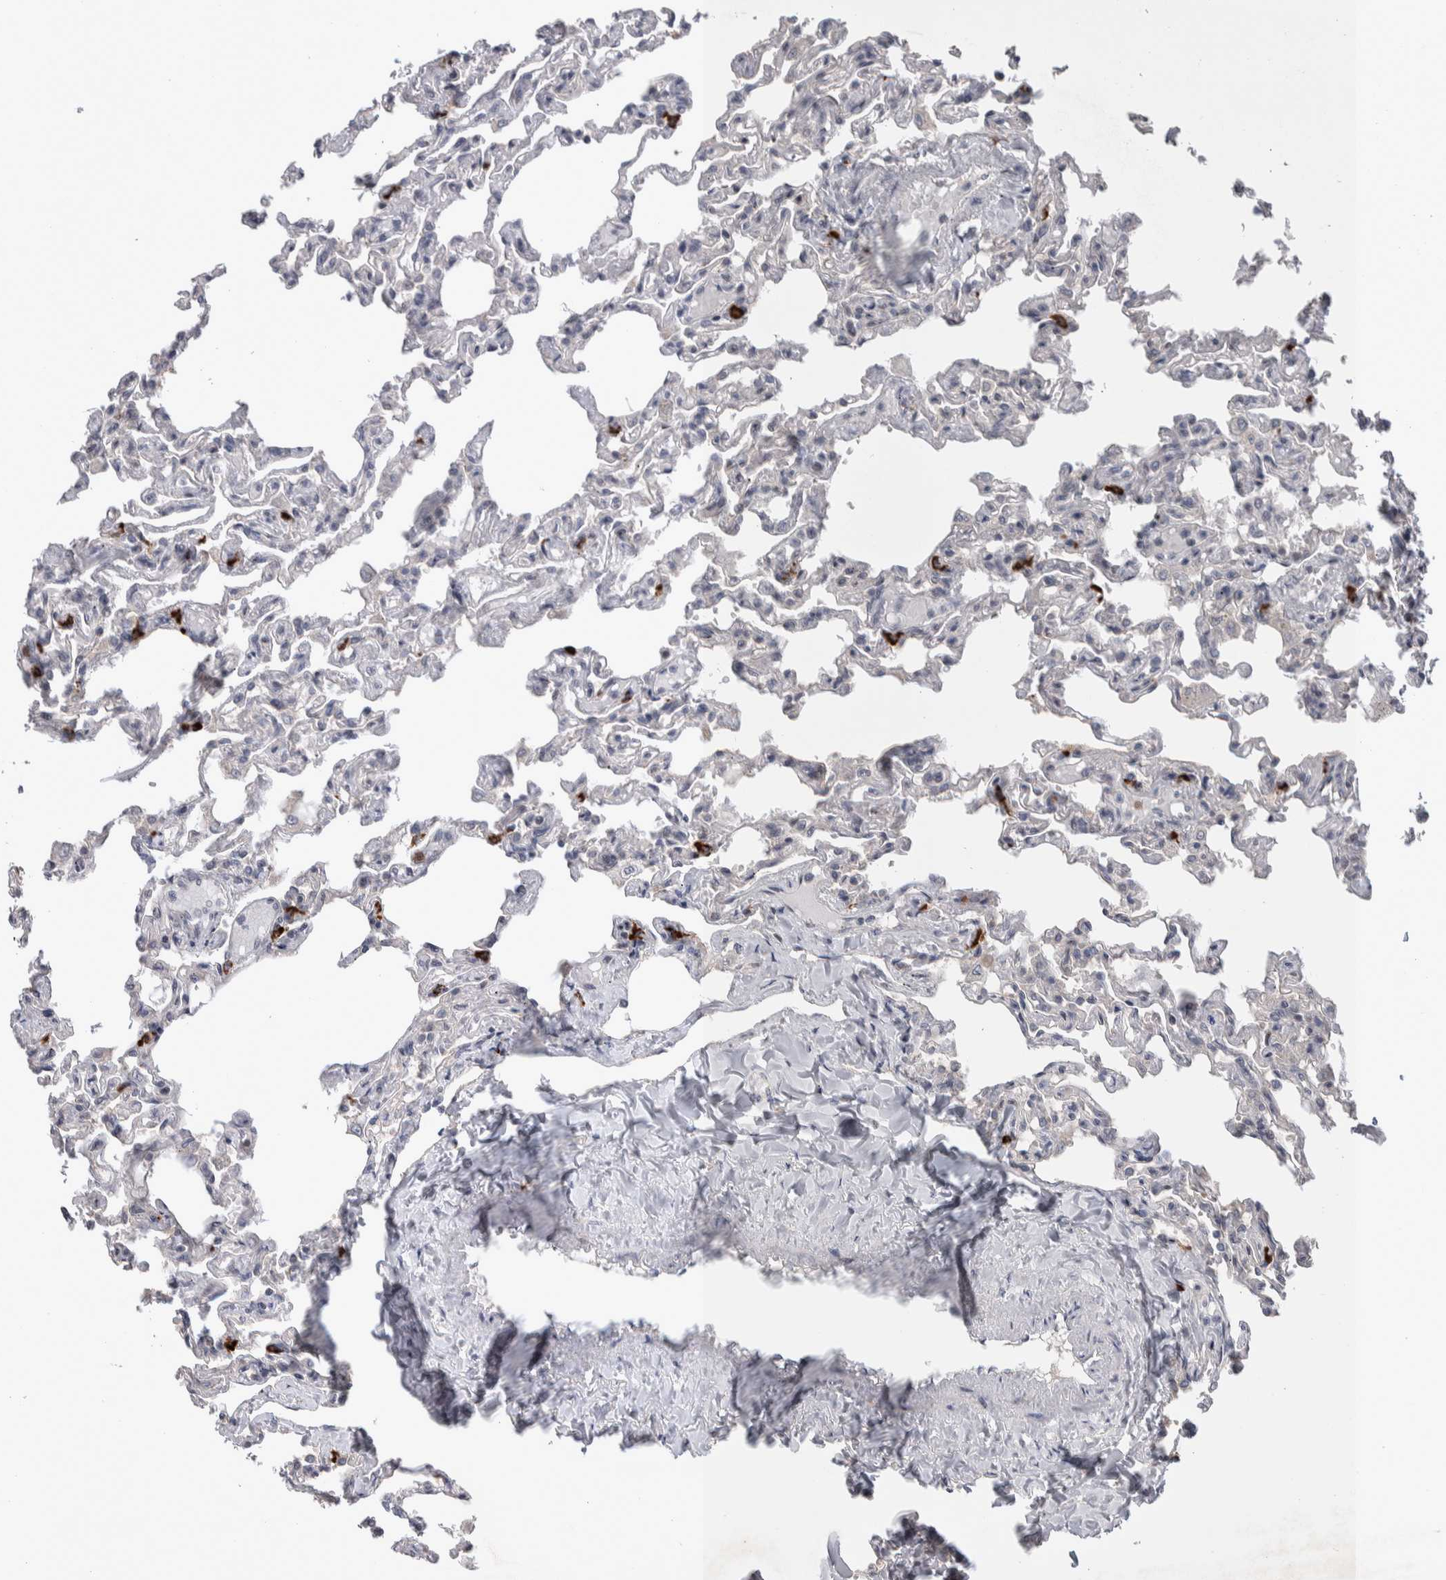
{"staining": {"intensity": "strong", "quantity": "<25%", "location": "cytoplasmic/membranous,nuclear"}, "tissue": "lung", "cell_type": "Alveolar cells", "image_type": "normal", "snomed": [{"axis": "morphology", "description": "Normal tissue, NOS"}, {"axis": "topography", "description": "Lung"}], "caption": "IHC micrograph of benign lung: human lung stained using immunohistochemistry (IHC) exhibits medium levels of strong protein expression localized specifically in the cytoplasmic/membranous,nuclear of alveolar cells, appearing as a cytoplasmic/membranous,nuclear brown color.", "gene": "IBTK", "patient": {"sex": "male", "age": 21}}